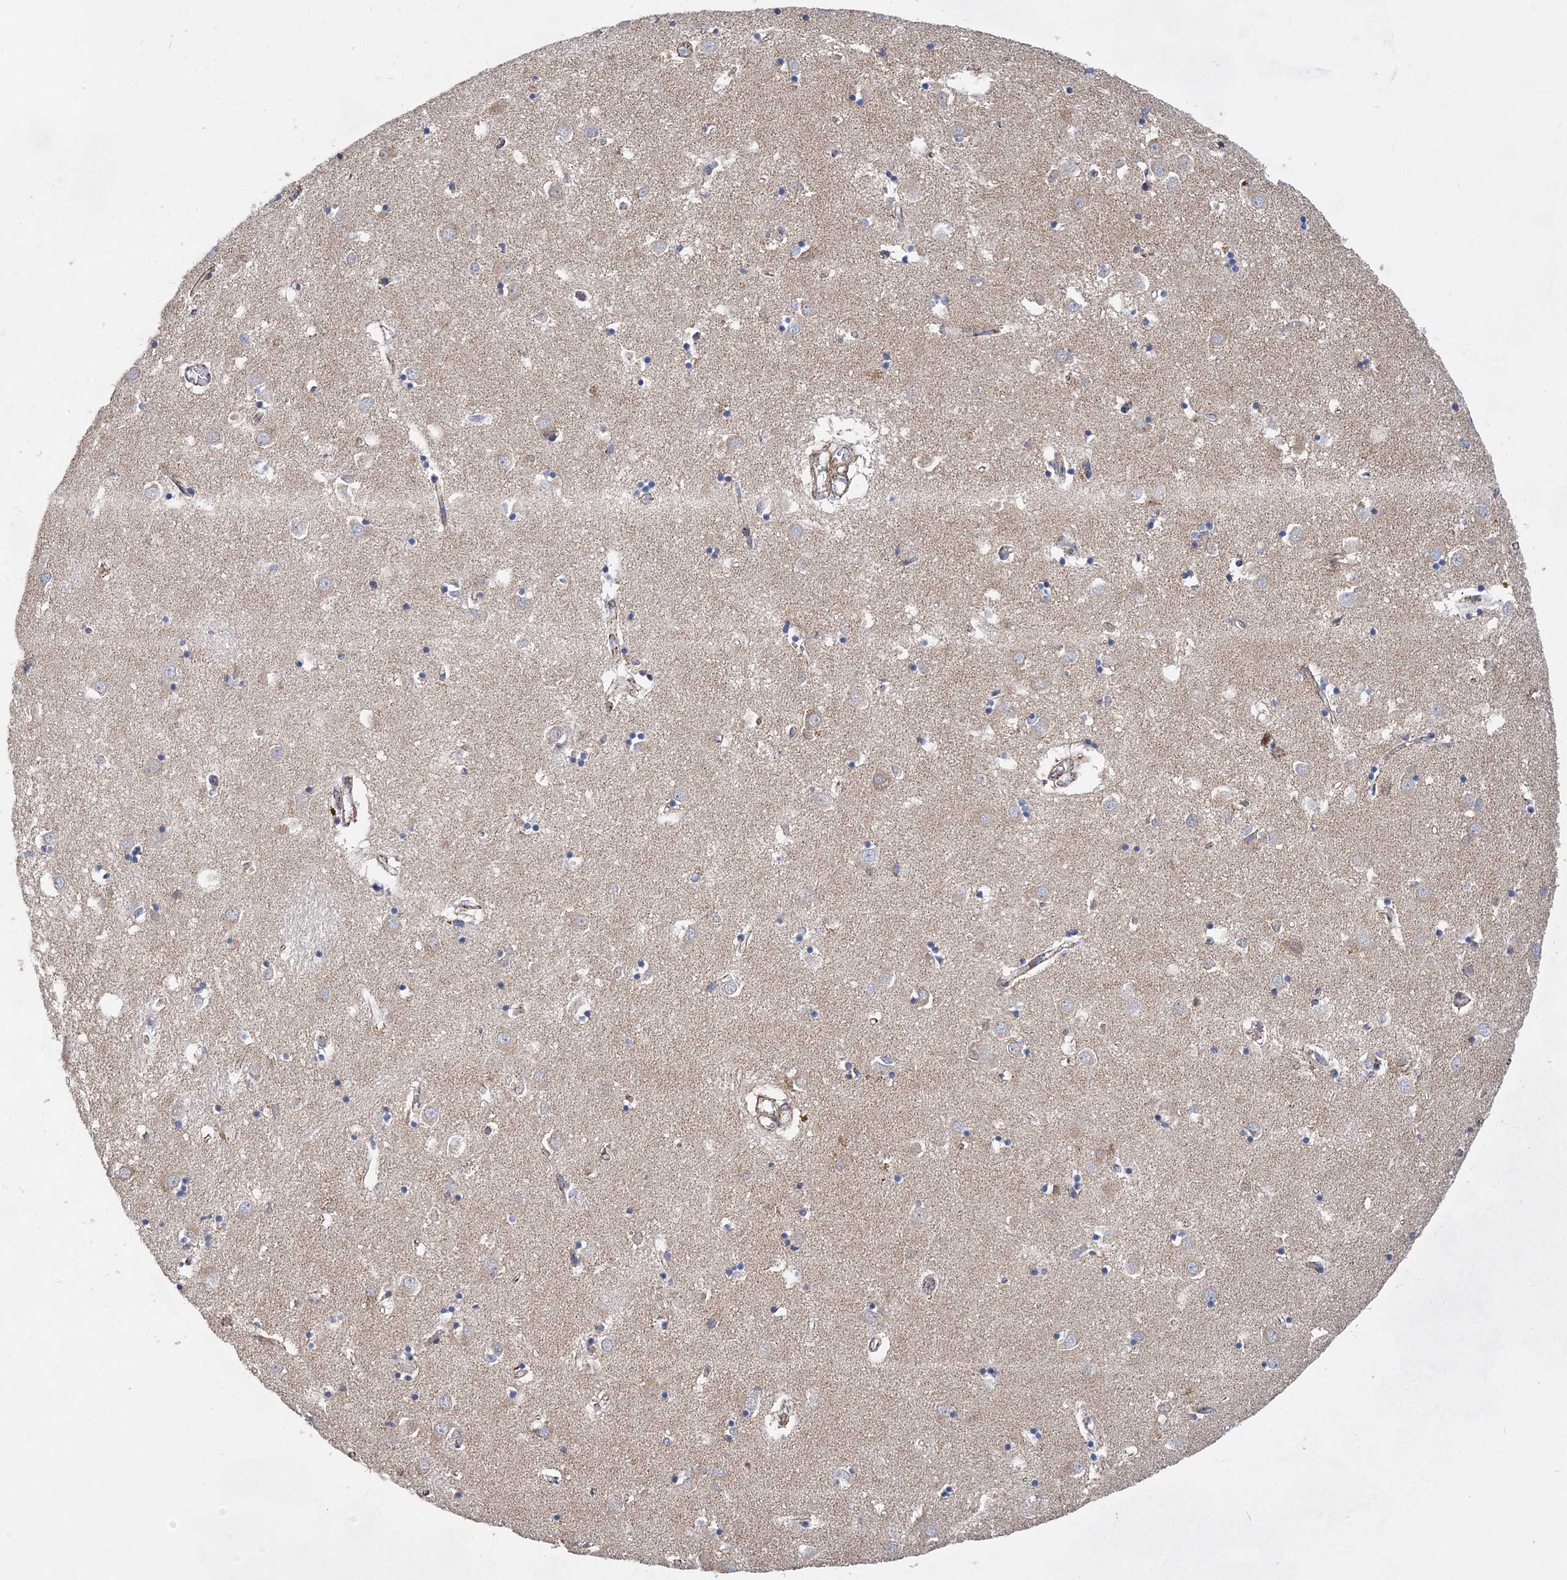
{"staining": {"intensity": "weak", "quantity": "<25%", "location": "cytoplasmic/membranous"}, "tissue": "caudate", "cell_type": "Glial cells", "image_type": "normal", "snomed": [{"axis": "morphology", "description": "Normal tissue, NOS"}, {"axis": "topography", "description": "Lateral ventricle wall"}], "caption": "DAB (3,3'-diaminobenzidine) immunohistochemical staining of unremarkable caudate shows no significant expression in glial cells.", "gene": "ACOT9", "patient": {"sex": "male", "age": 70}}